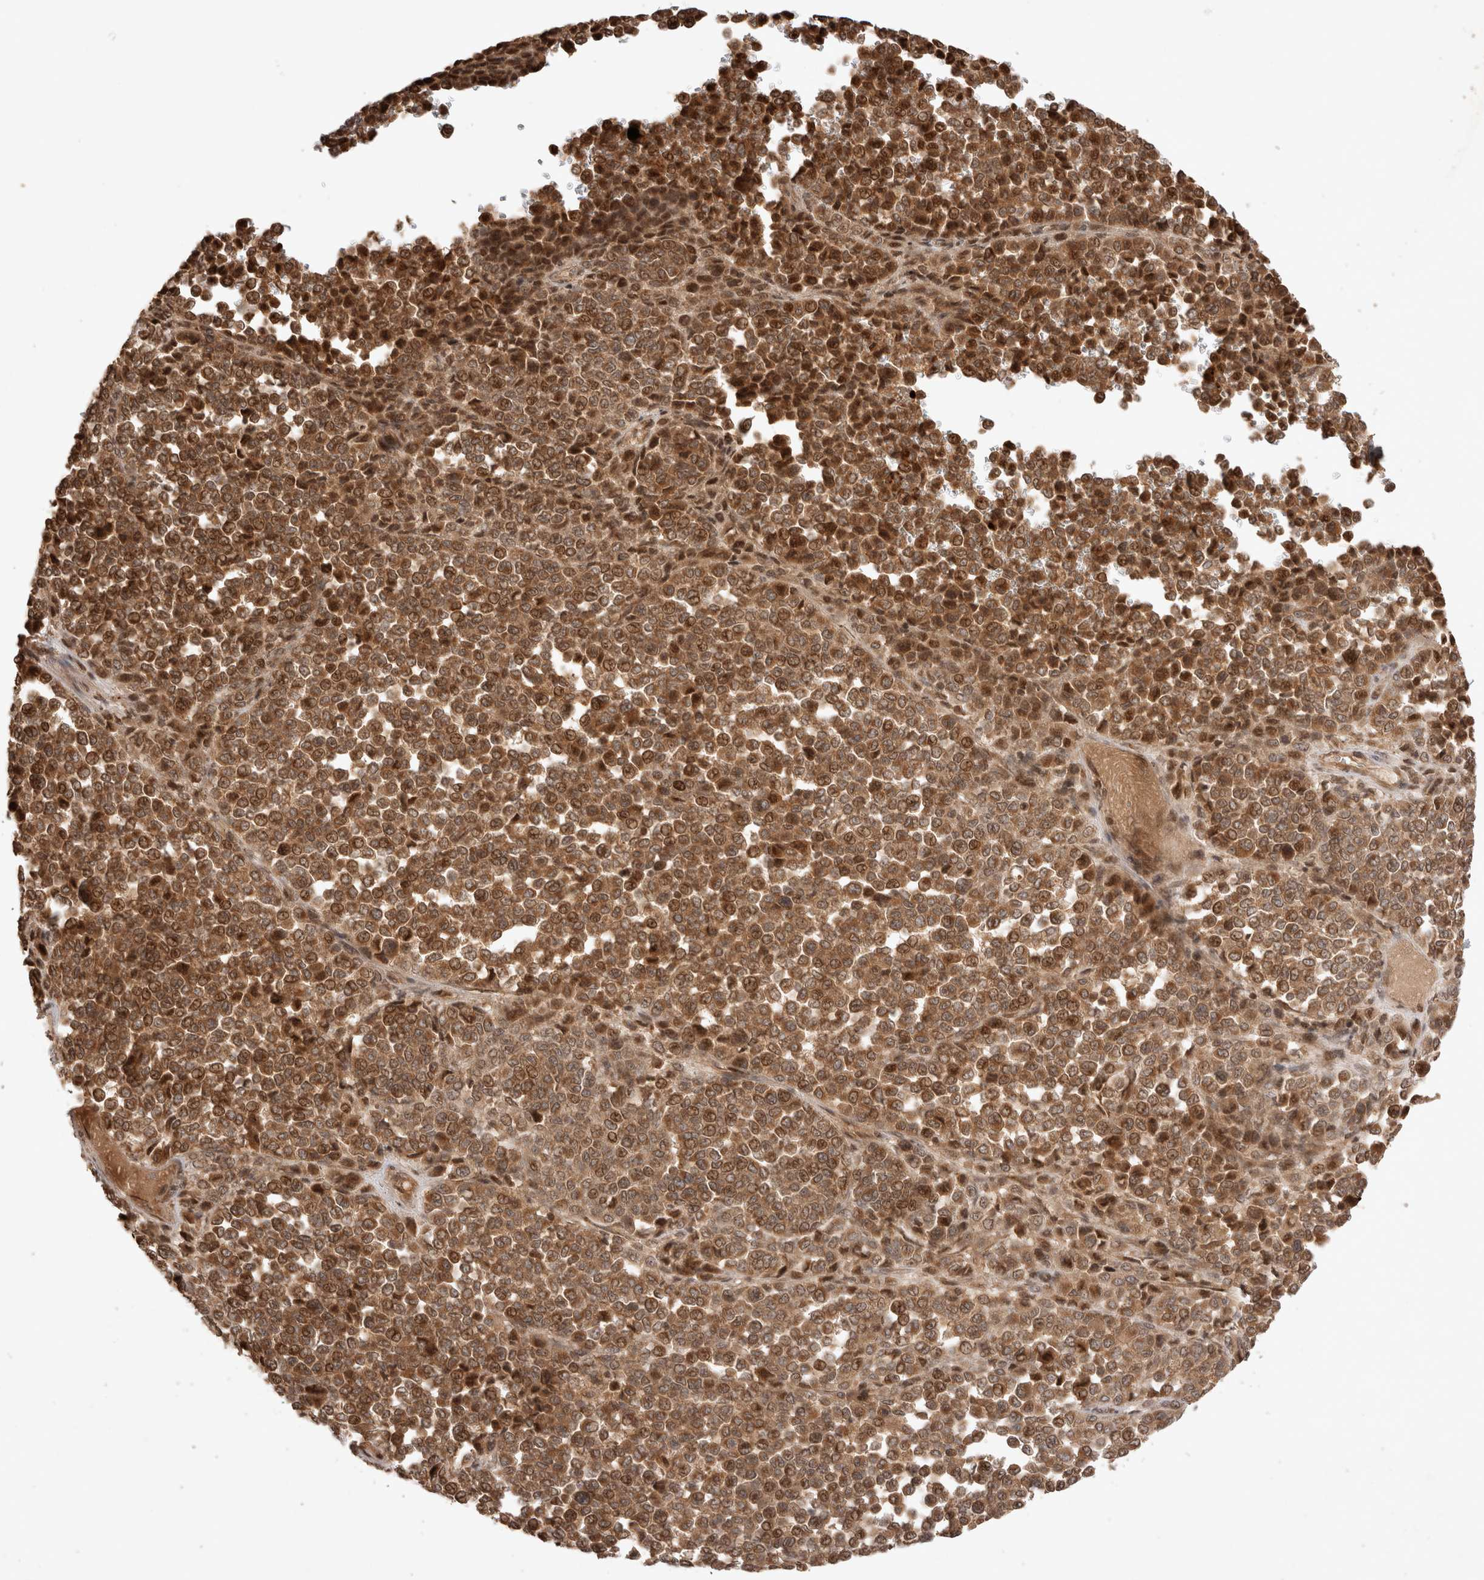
{"staining": {"intensity": "moderate", "quantity": ">75%", "location": "cytoplasmic/membranous,nuclear"}, "tissue": "melanoma", "cell_type": "Tumor cells", "image_type": "cancer", "snomed": [{"axis": "morphology", "description": "Malignant melanoma, Metastatic site"}, {"axis": "topography", "description": "Pancreas"}], "caption": "Melanoma stained with DAB (3,3'-diaminobenzidine) immunohistochemistry (IHC) displays medium levels of moderate cytoplasmic/membranous and nuclear positivity in approximately >75% of tumor cells. The staining was performed using DAB (3,3'-diaminobenzidine), with brown indicating positive protein expression. Nuclei are stained blue with hematoxylin.", "gene": "FAM221A", "patient": {"sex": "female", "age": 30}}